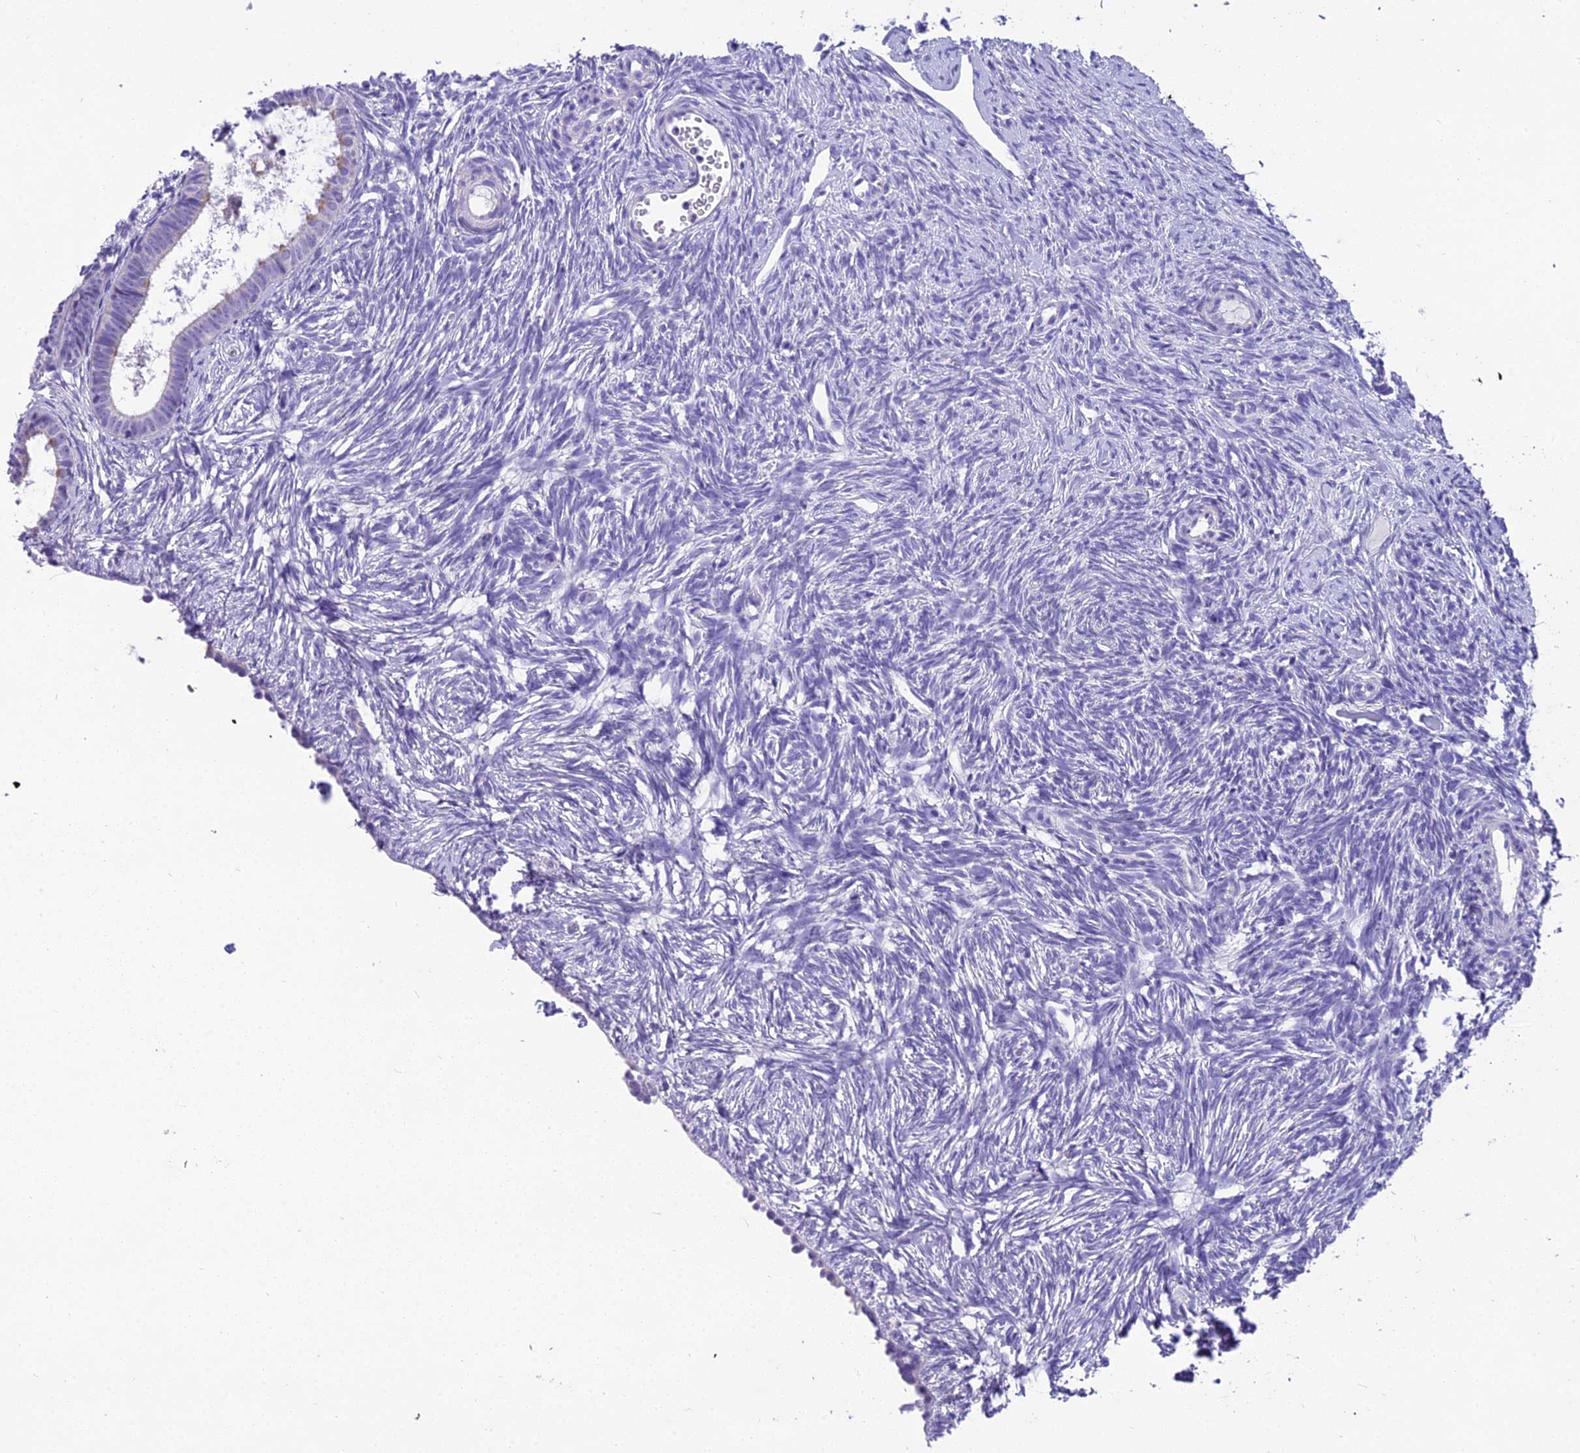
{"staining": {"intensity": "negative", "quantity": "none", "location": "none"}, "tissue": "ovary", "cell_type": "Follicle cells", "image_type": "normal", "snomed": [{"axis": "morphology", "description": "Normal tissue, NOS"}, {"axis": "topography", "description": "Ovary"}], "caption": "This is an immunohistochemistry image of normal human ovary. There is no staining in follicle cells.", "gene": "MIIP", "patient": {"sex": "female", "age": 51}}